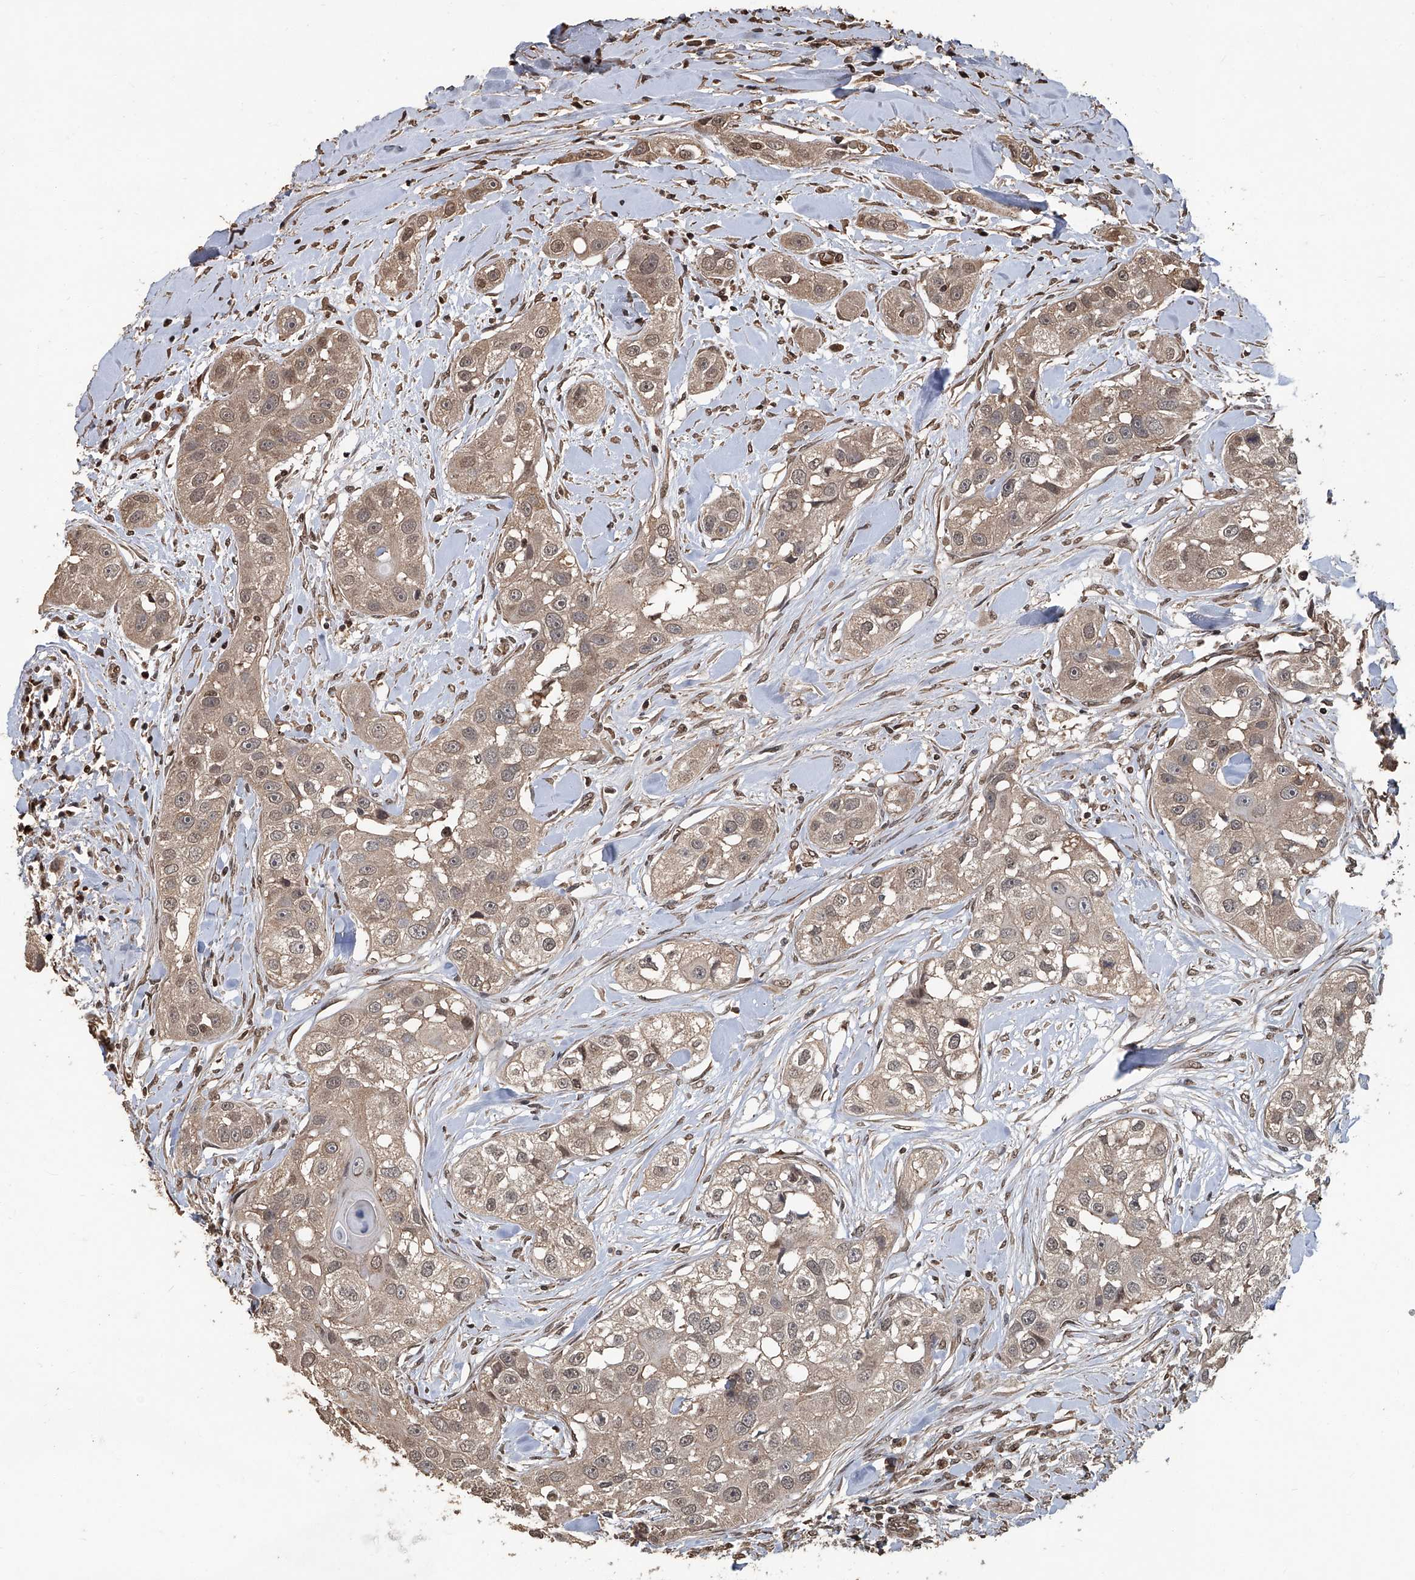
{"staining": {"intensity": "weak", "quantity": ">75%", "location": "cytoplasmic/membranous,nuclear"}, "tissue": "head and neck cancer", "cell_type": "Tumor cells", "image_type": "cancer", "snomed": [{"axis": "morphology", "description": "Normal tissue, NOS"}, {"axis": "morphology", "description": "Squamous cell carcinoma, NOS"}, {"axis": "topography", "description": "Skeletal muscle"}, {"axis": "topography", "description": "Head-Neck"}], "caption": "Squamous cell carcinoma (head and neck) was stained to show a protein in brown. There is low levels of weak cytoplasmic/membranous and nuclear positivity in approximately >75% of tumor cells.", "gene": "GPR132", "patient": {"sex": "male", "age": 51}}